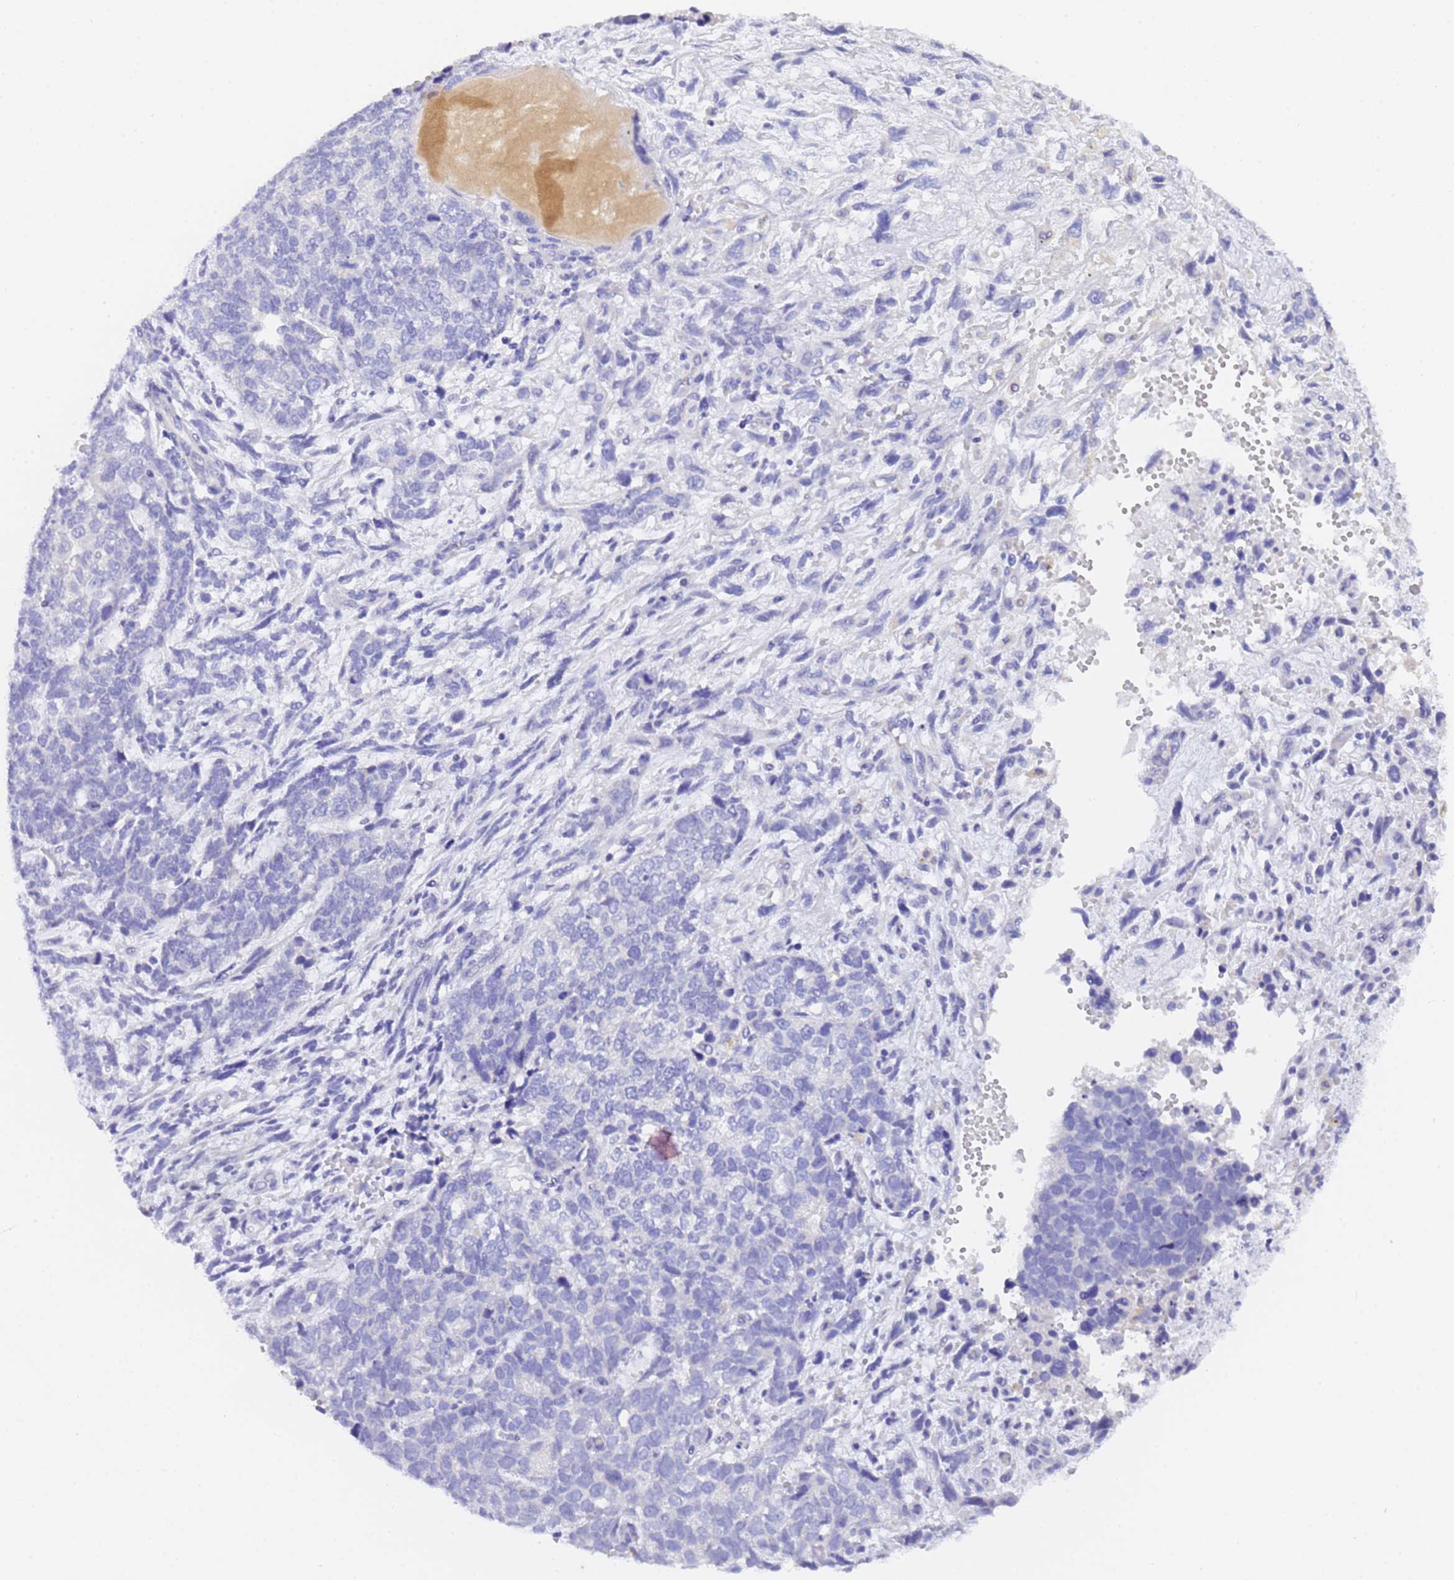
{"staining": {"intensity": "negative", "quantity": "none", "location": "none"}, "tissue": "cervical cancer", "cell_type": "Tumor cells", "image_type": "cancer", "snomed": [{"axis": "morphology", "description": "Squamous cell carcinoma, NOS"}, {"axis": "topography", "description": "Cervix"}], "caption": "This is a micrograph of immunohistochemistry (IHC) staining of squamous cell carcinoma (cervical), which shows no positivity in tumor cells.", "gene": "GABRA1", "patient": {"sex": "female", "age": 63}}